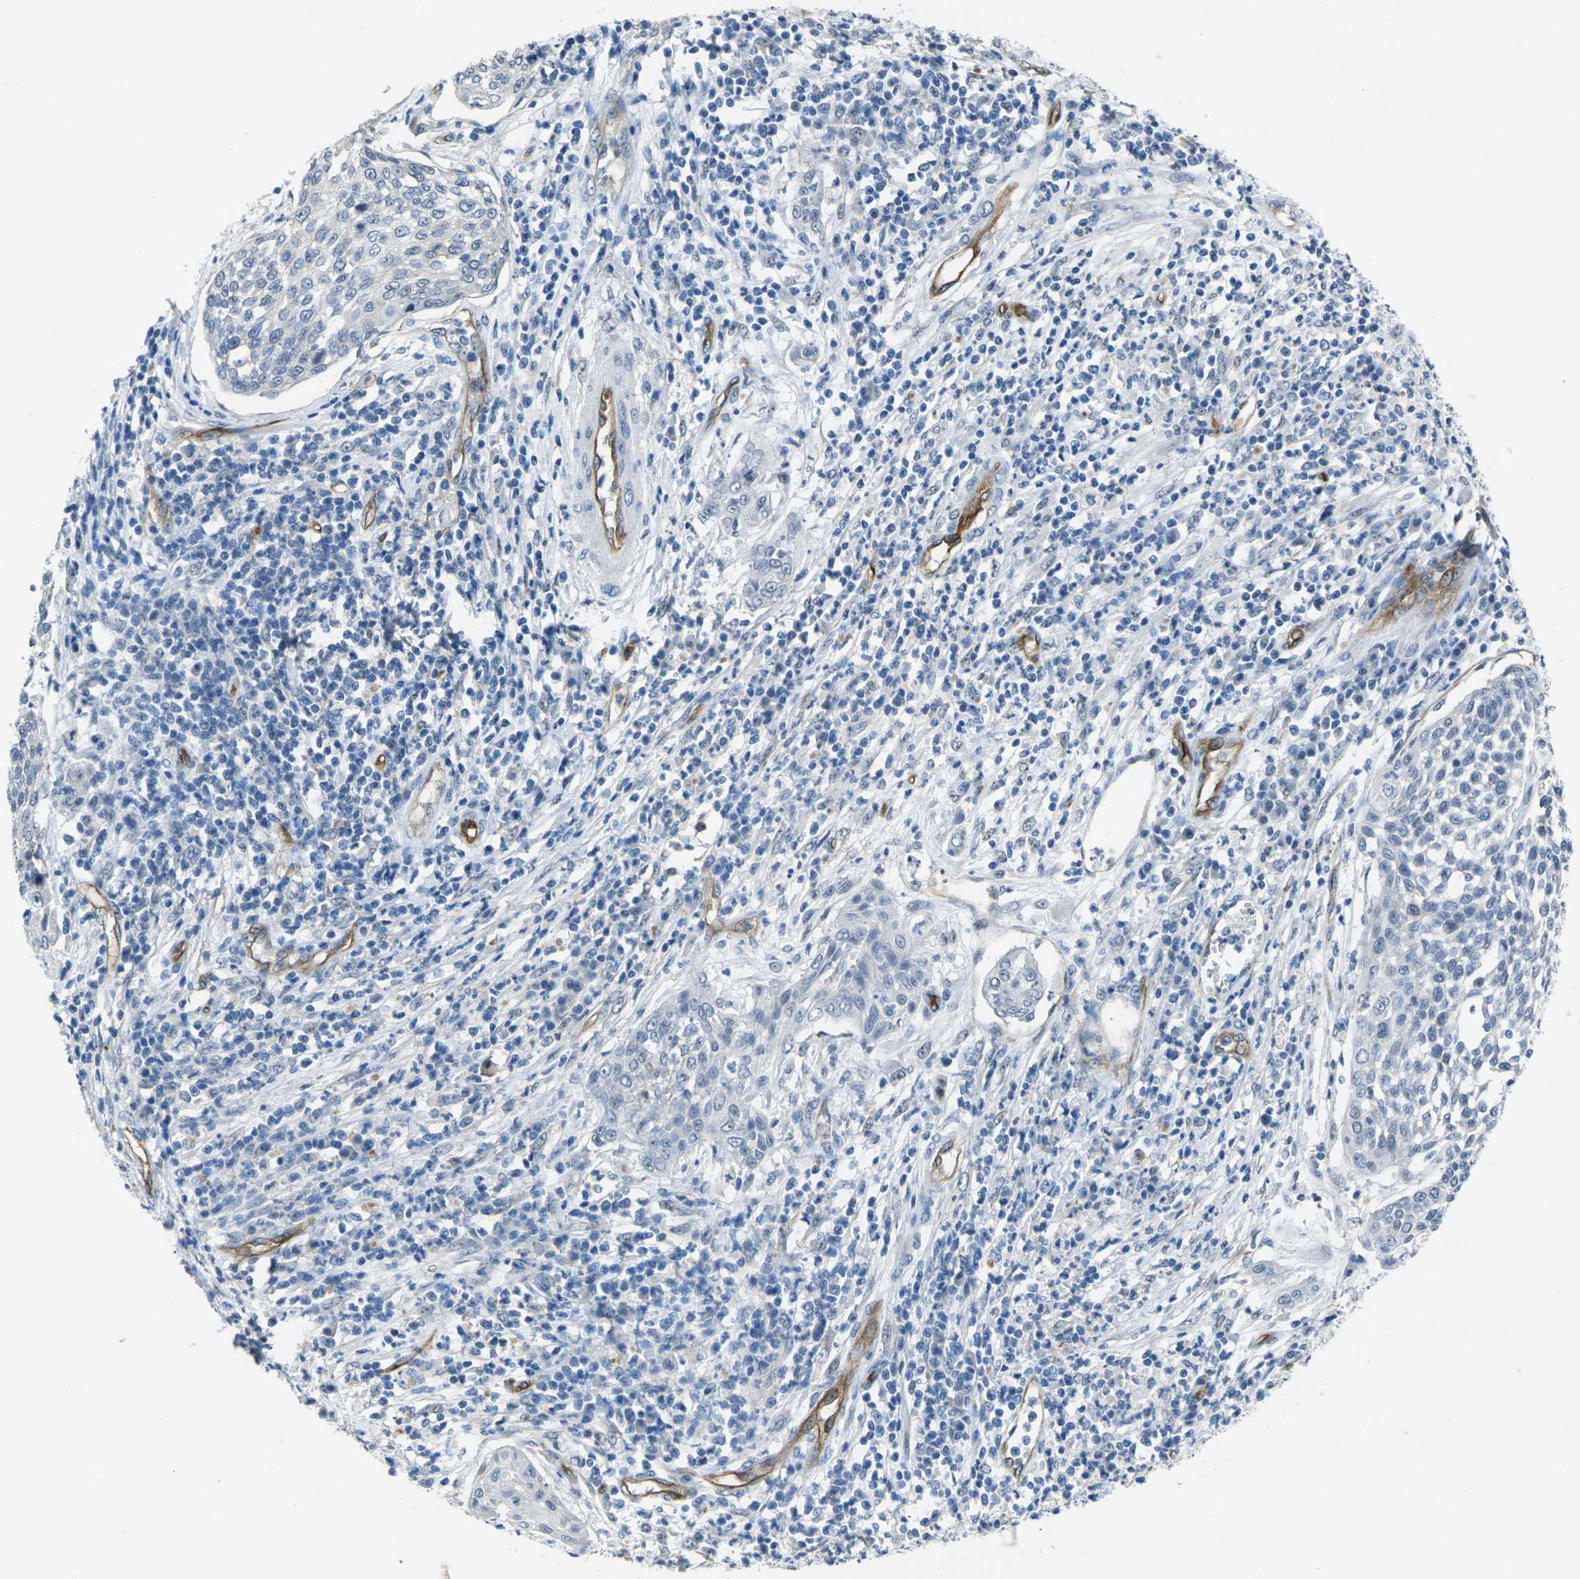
{"staining": {"intensity": "negative", "quantity": "none", "location": "none"}, "tissue": "cervical cancer", "cell_type": "Tumor cells", "image_type": "cancer", "snomed": [{"axis": "morphology", "description": "Squamous cell carcinoma, NOS"}, {"axis": "topography", "description": "Cervix"}], "caption": "This is a micrograph of IHC staining of cervical squamous cell carcinoma, which shows no positivity in tumor cells.", "gene": "HSPA12B", "patient": {"sex": "female", "age": 34}}